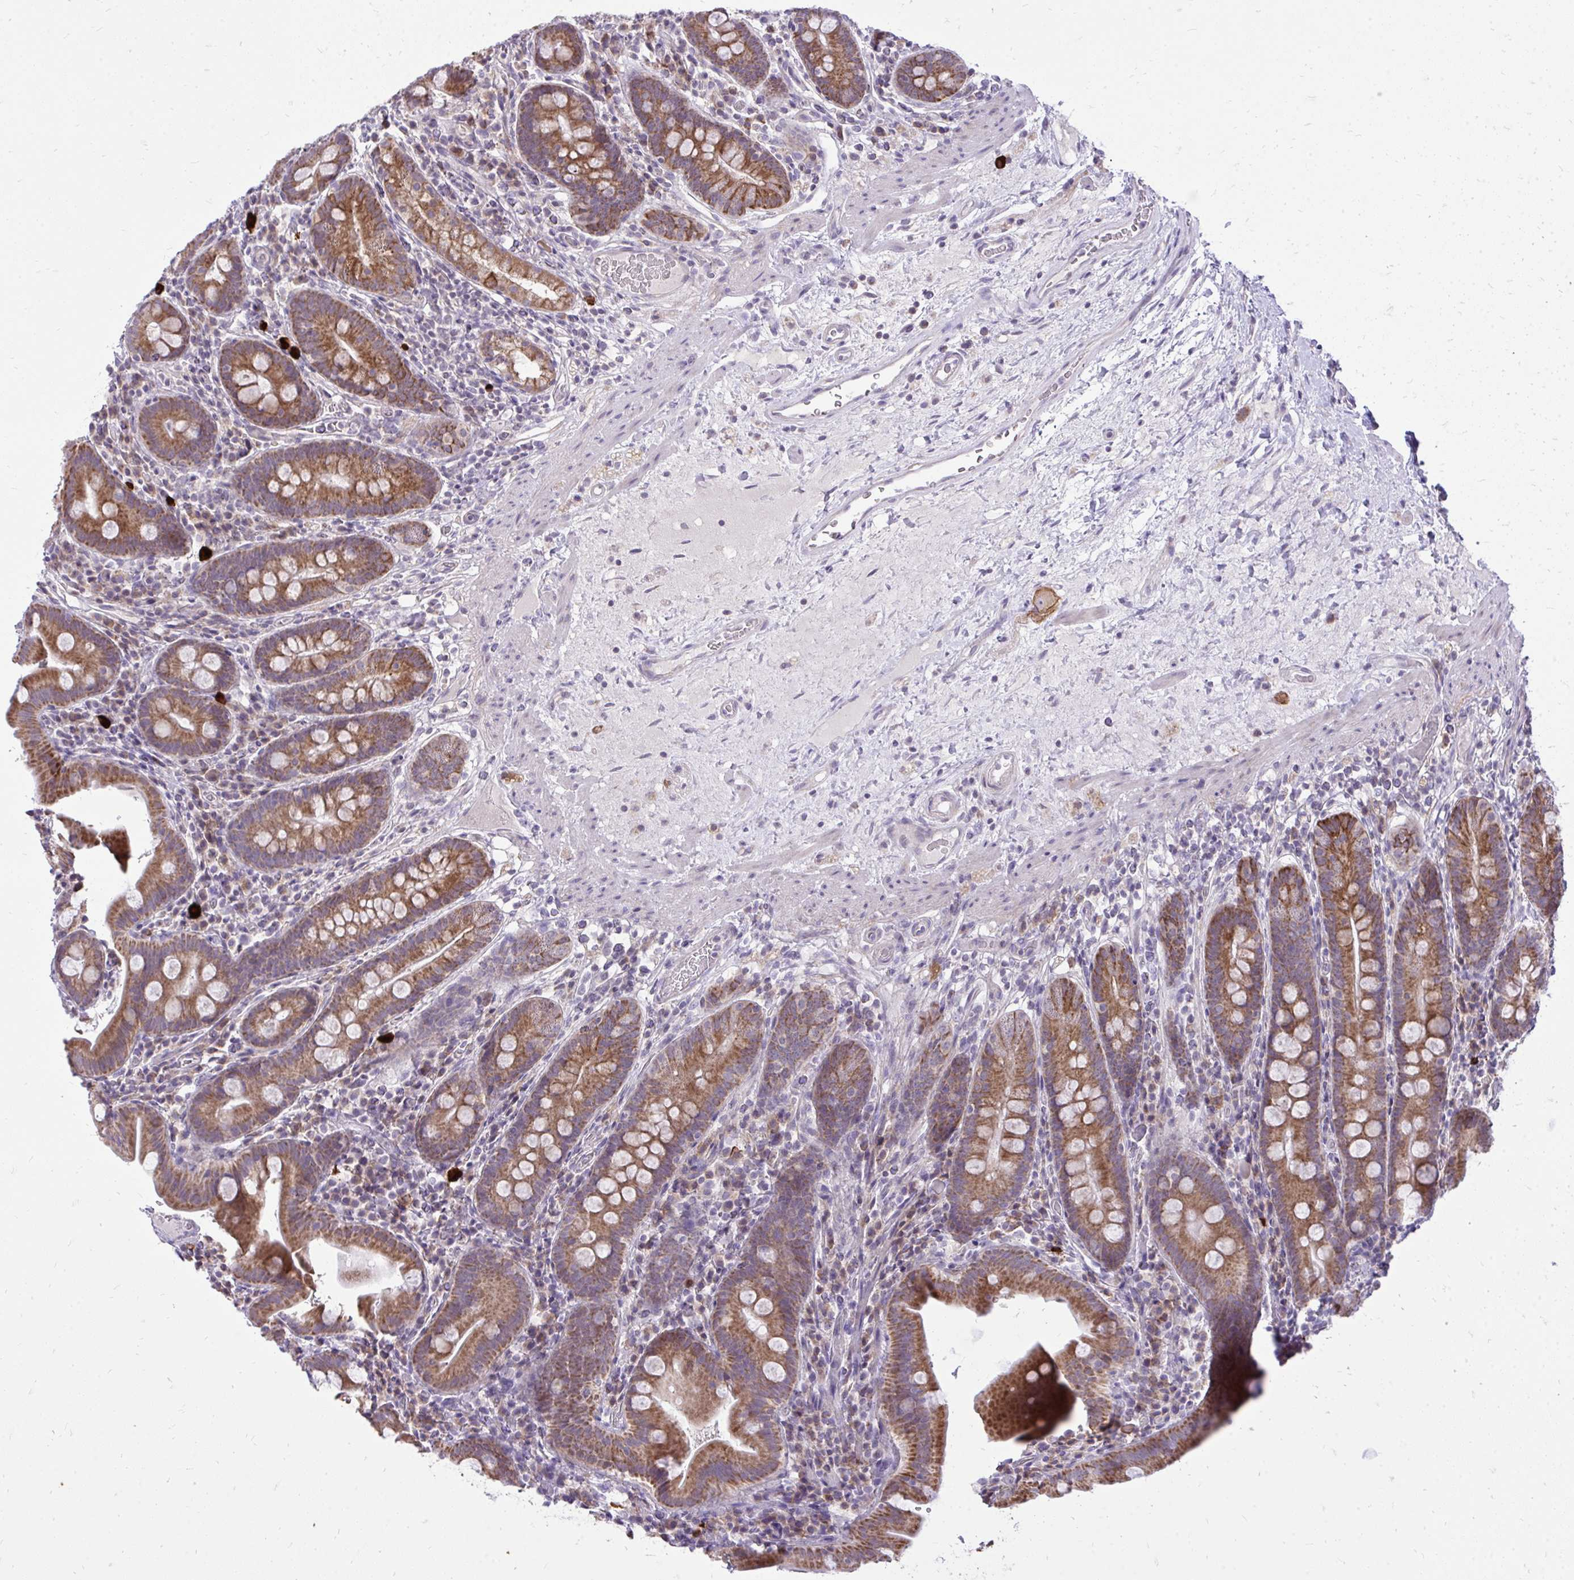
{"staining": {"intensity": "strong", "quantity": ">75%", "location": "cytoplasmic/membranous"}, "tissue": "small intestine", "cell_type": "Glandular cells", "image_type": "normal", "snomed": [{"axis": "morphology", "description": "Normal tissue, NOS"}, {"axis": "topography", "description": "Small intestine"}], "caption": "The photomicrograph reveals immunohistochemical staining of unremarkable small intestine. There is strong cytoplasmic/membranous positivity is present in approximately >75% of glandular cells.", "gene": "SPTBN2", "patient": {"sex": "male", "age": 26}}